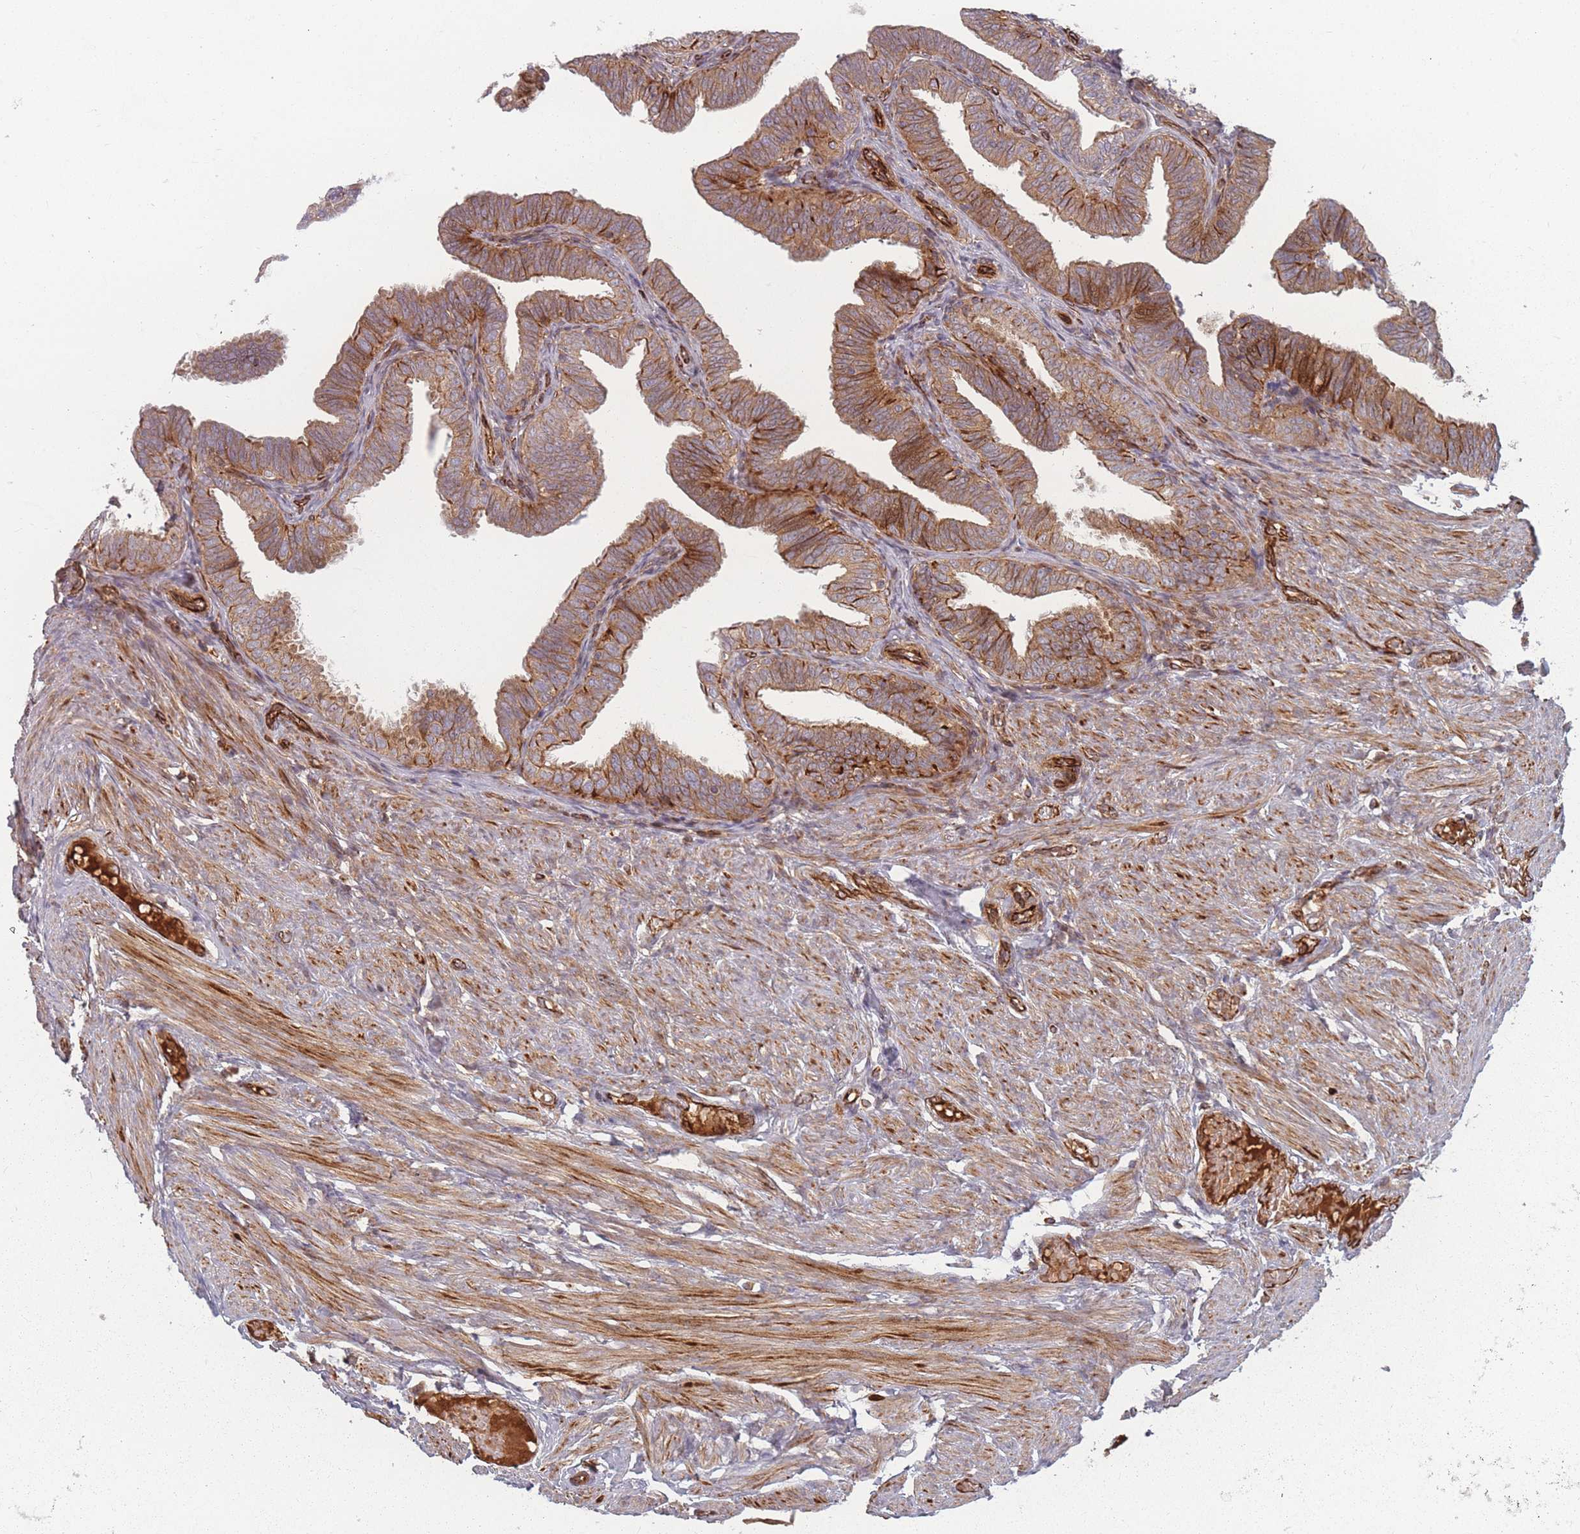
{"staining": {"intensity": "moderate", "quantity": ">75%", "location": "cytoplasmic/membranous"}, "tissue": "fallopian tube", "cell_type": "Glandular cells", "image_type": "normal", "snomed": [{"axis": "morphology", "description": "Normal tissue, NOS"}, {"axis": "topography", "description": "Fallopian tube"}], "caption": "IHC micrograph of benign human fallopian tube stained for a protein (brown), which displays medium levels of moderate cytoplasmic/membranous expression in about >75% of glandular cells.", "gene": "EEF1AKMT2", "patient": {"sex": "female", "age": 39}}